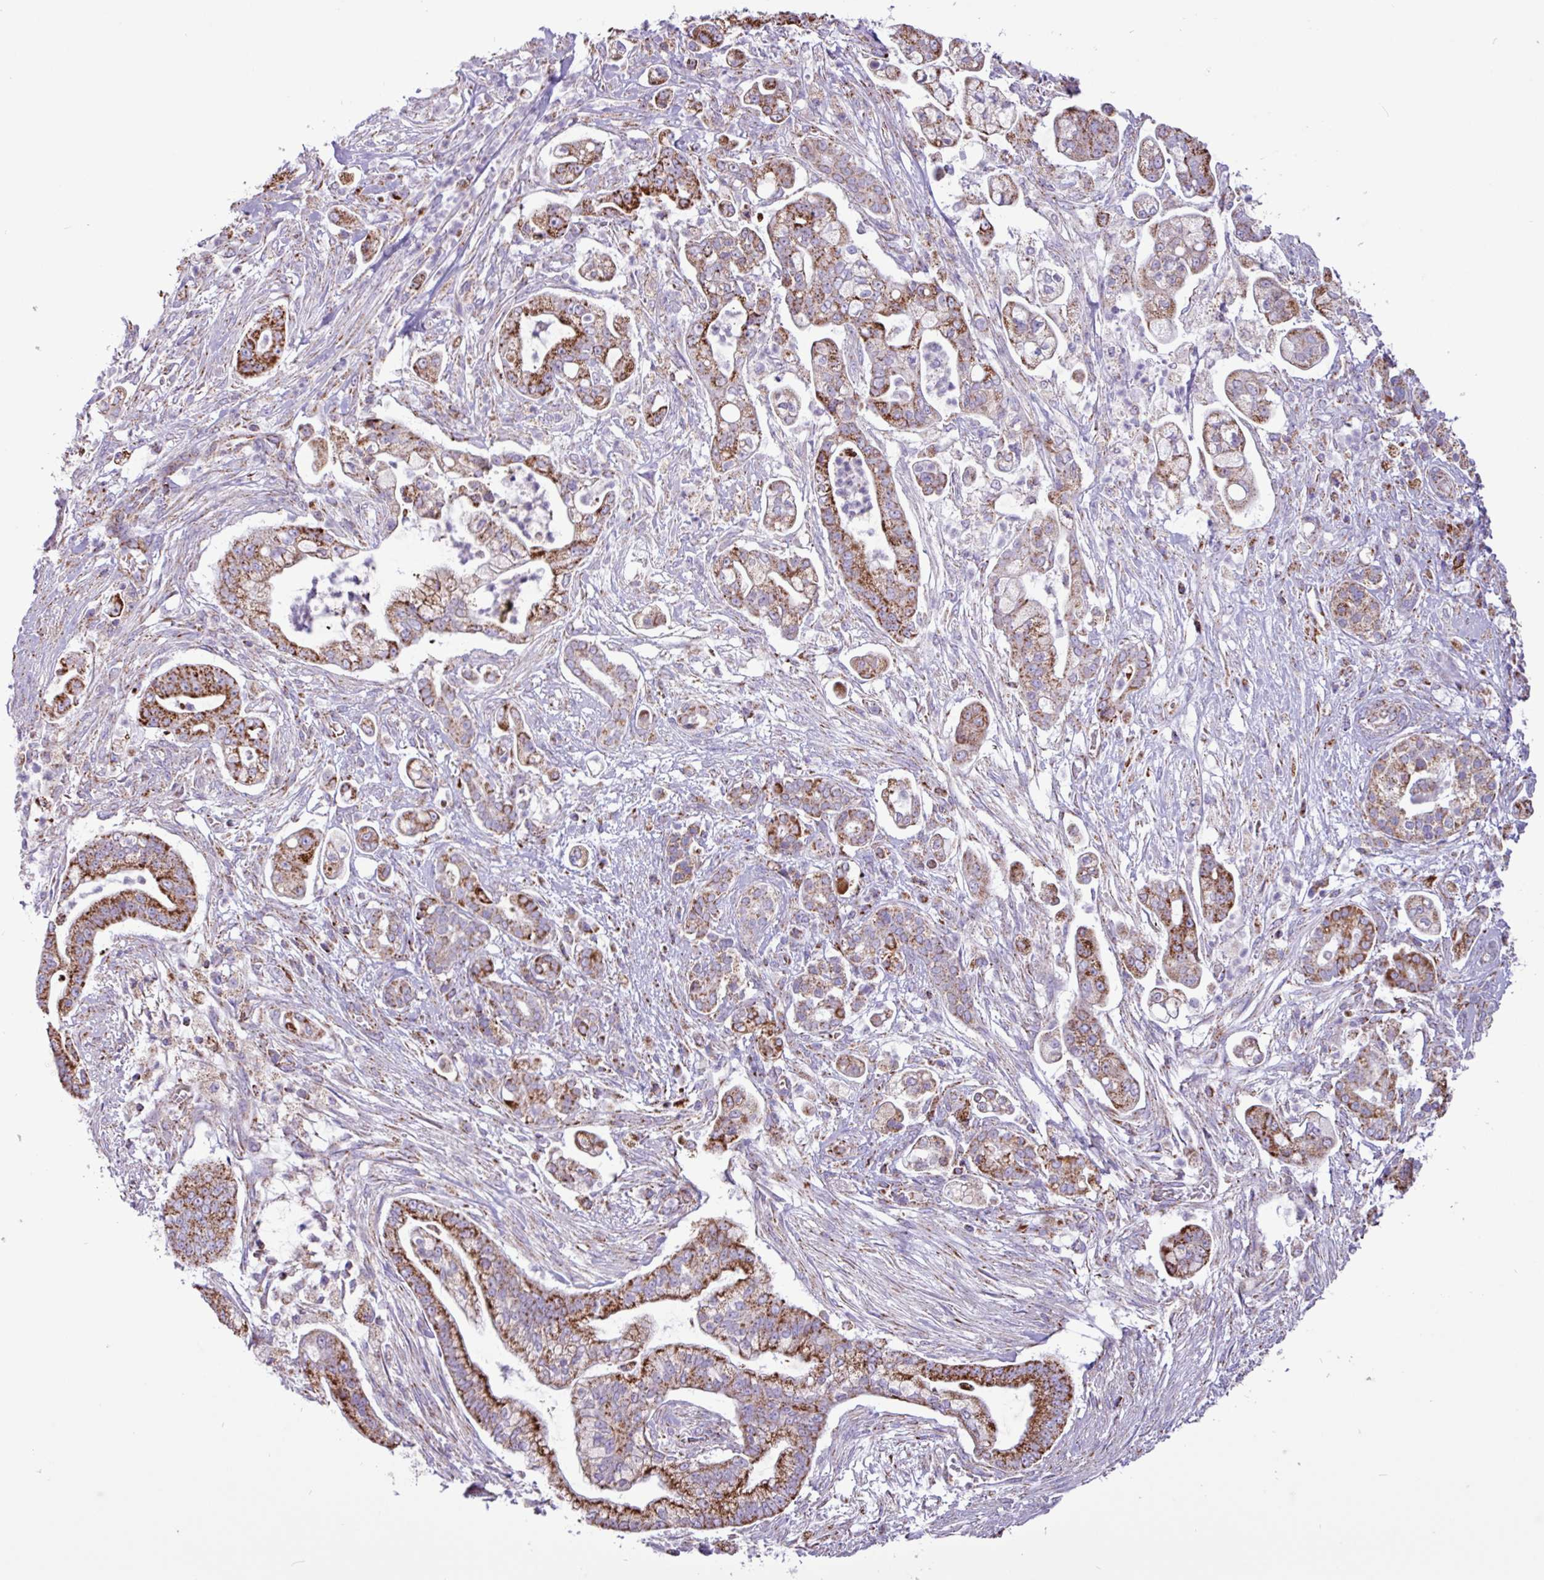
{"staining": {"intensity": "strong", "quantity": ">75%", "location": "cytoplasmic/membranous"}, "tissue": "pancreatic cancer", "cell_type": "Tumor cells", "image_type": "cancer", "snomed": [{"axis": "morphology", "description": "Adenocarcinoma, NOS"}, {"axis": "topography", "description": "Pancreas"}], "caption": "A histopathology image of human adenocarcinoma (pancreatic) stained for a protein reveals strong cytoplasmic/membranous brown staining in tumor cells.", "gene": "RTL3", "patient": {"sex": "female", "age": 69}}